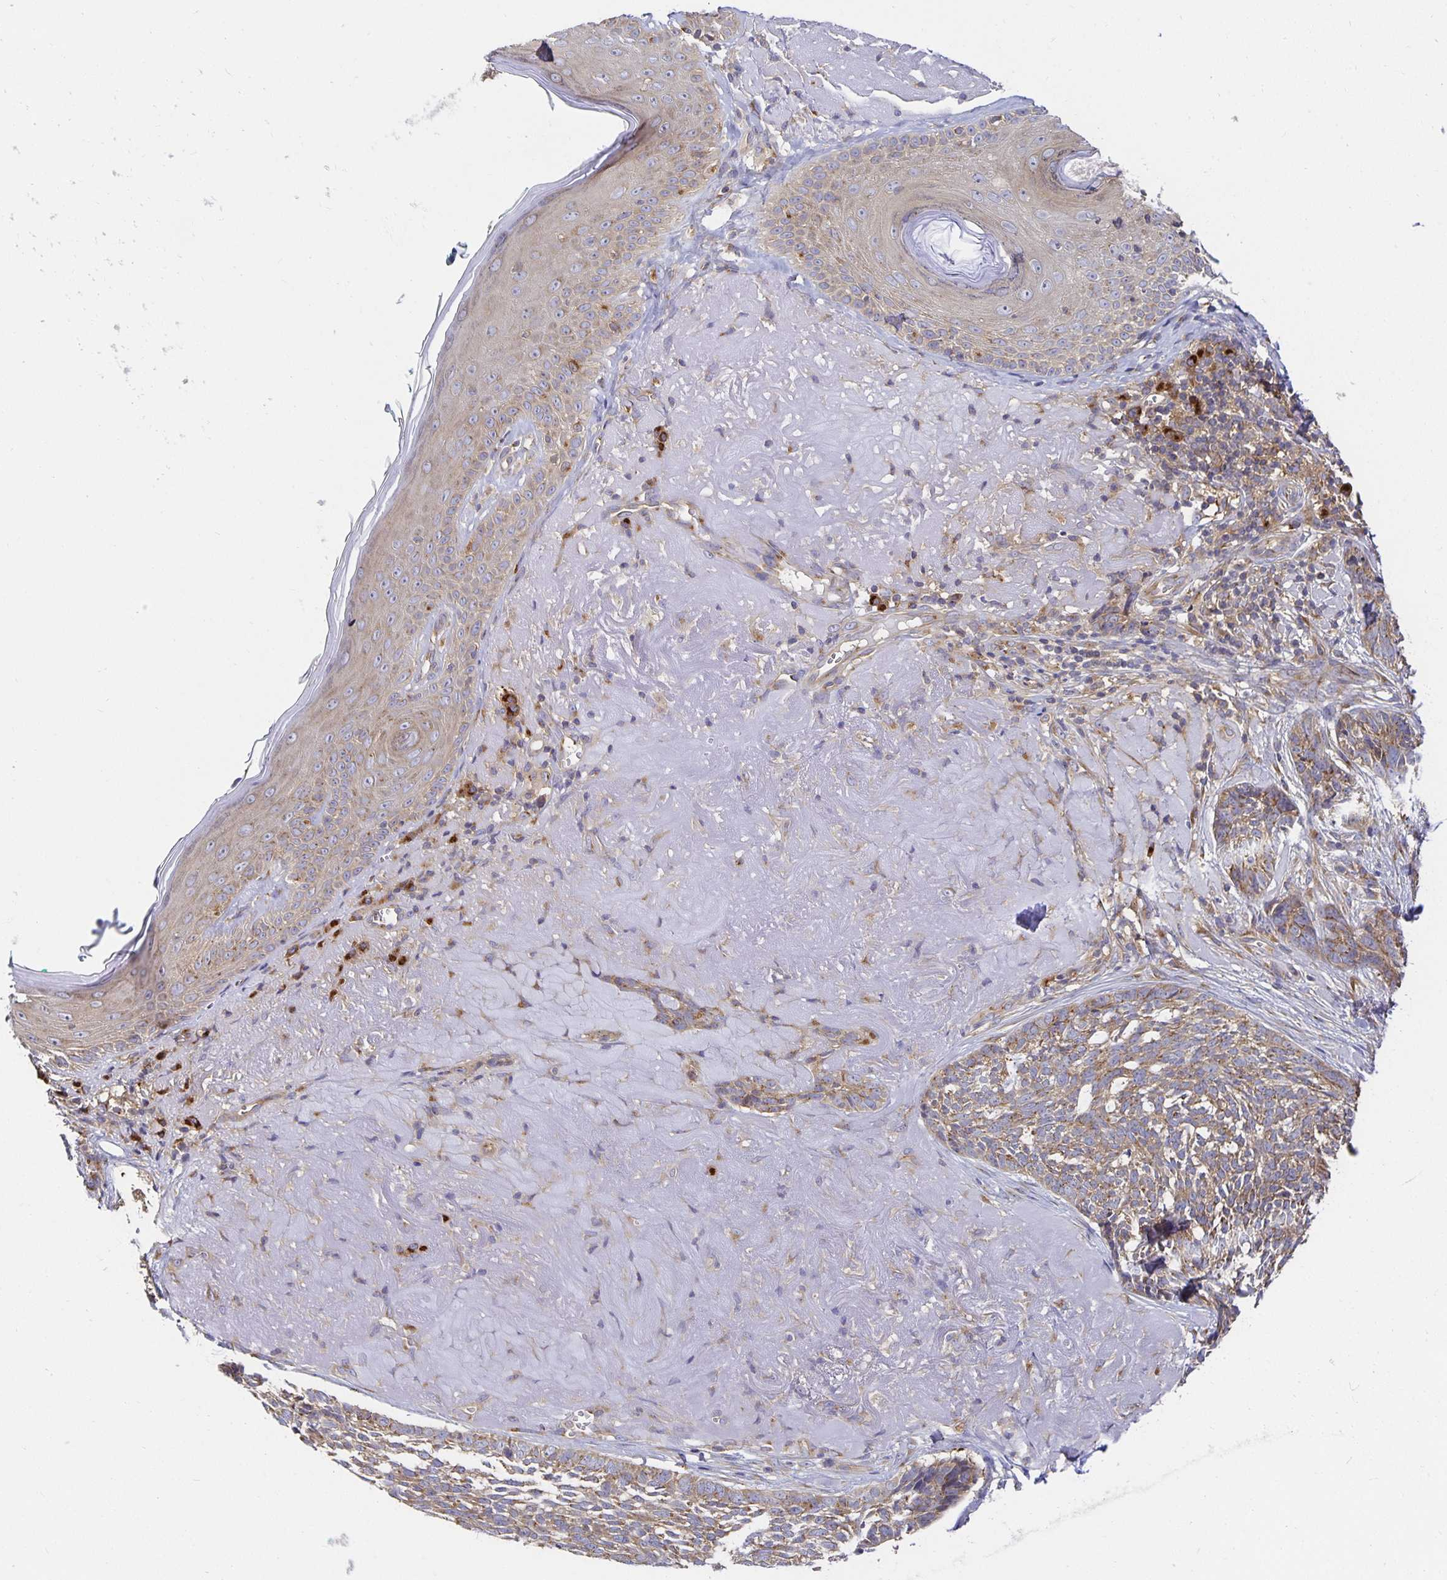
{"staining": {"intensity": "moderate", "quantity": ">75%", "location": "cytoplasmic/membranous"}, "tissue": "skin cancer", "cell_type": "Tumor cells", "image_type": "cancer", "snomed": [{"axis": "morphology", "description": "Basal cell carcinoma"}, {"axis": "topography", "description": "Skin"}, {"axis": "topography", "description": "Skin of face"}], "caption": "A brown stain highlights moderate cytoplasmic/membranous positivity of a protein in skin cancer tumor cells.", "gene": "USO1", "patient": {"sex": "female", "age": 95}}